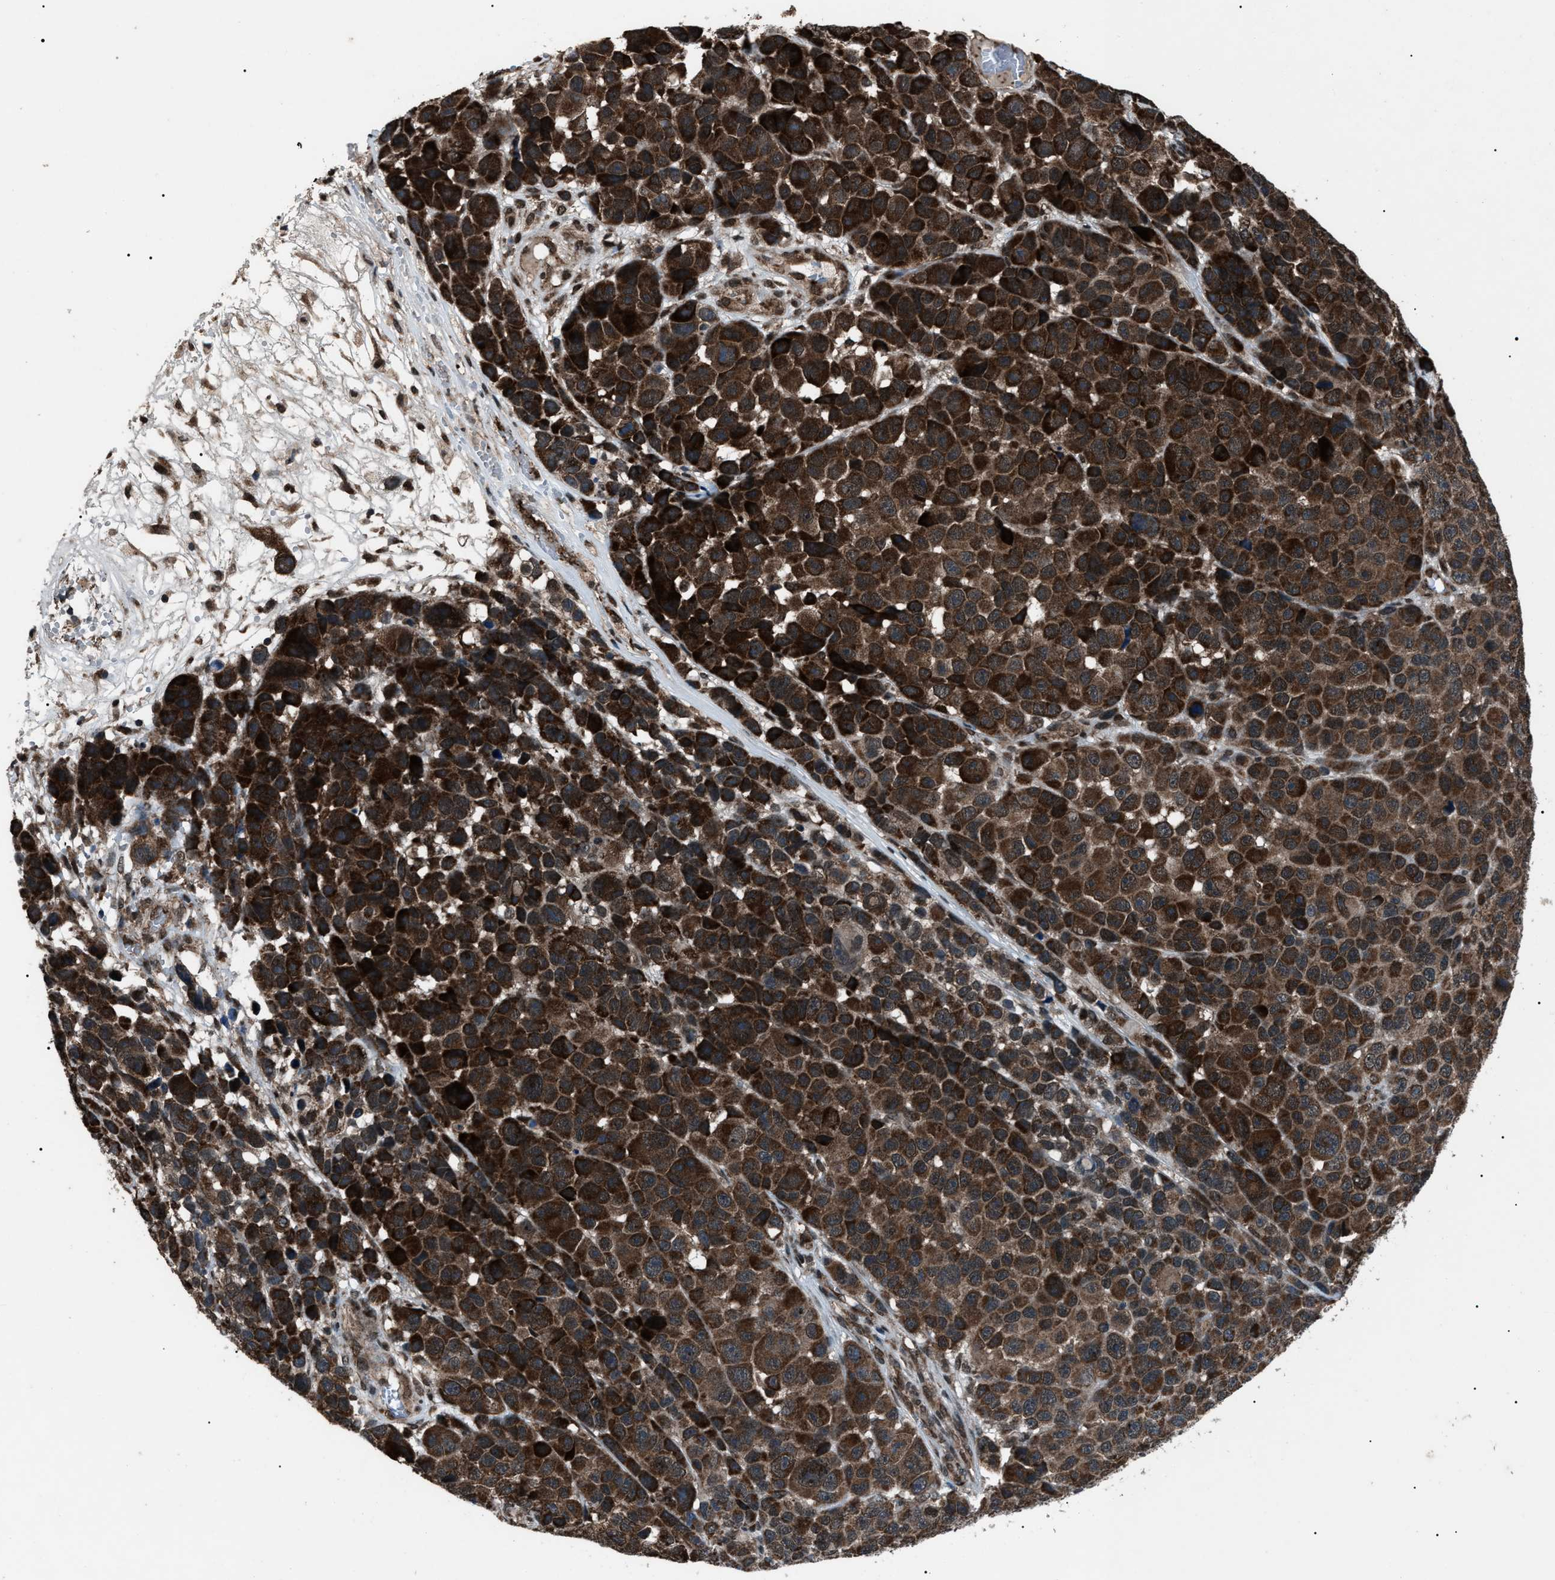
{"staining": {"intensity": "strong", "quantity": ">75%", "location": "cytoplasmic/membranous"}, "tissue": "melanoma", "cell_type": "Tumor cells", "image_type": "cancer", "snomed": [{"axis": "morphology", "description": "Malignant melanoma, NOS"}, {"axis": "topography", "description": "Skin"}], "caption": "Protein staining demonstrates strong cytoplasmic/membranous positivity in approximately >75% of tumor cells in melanoma.", "gene": "ZFAND2A", "patient": {"sex": "male", "age": 53}}